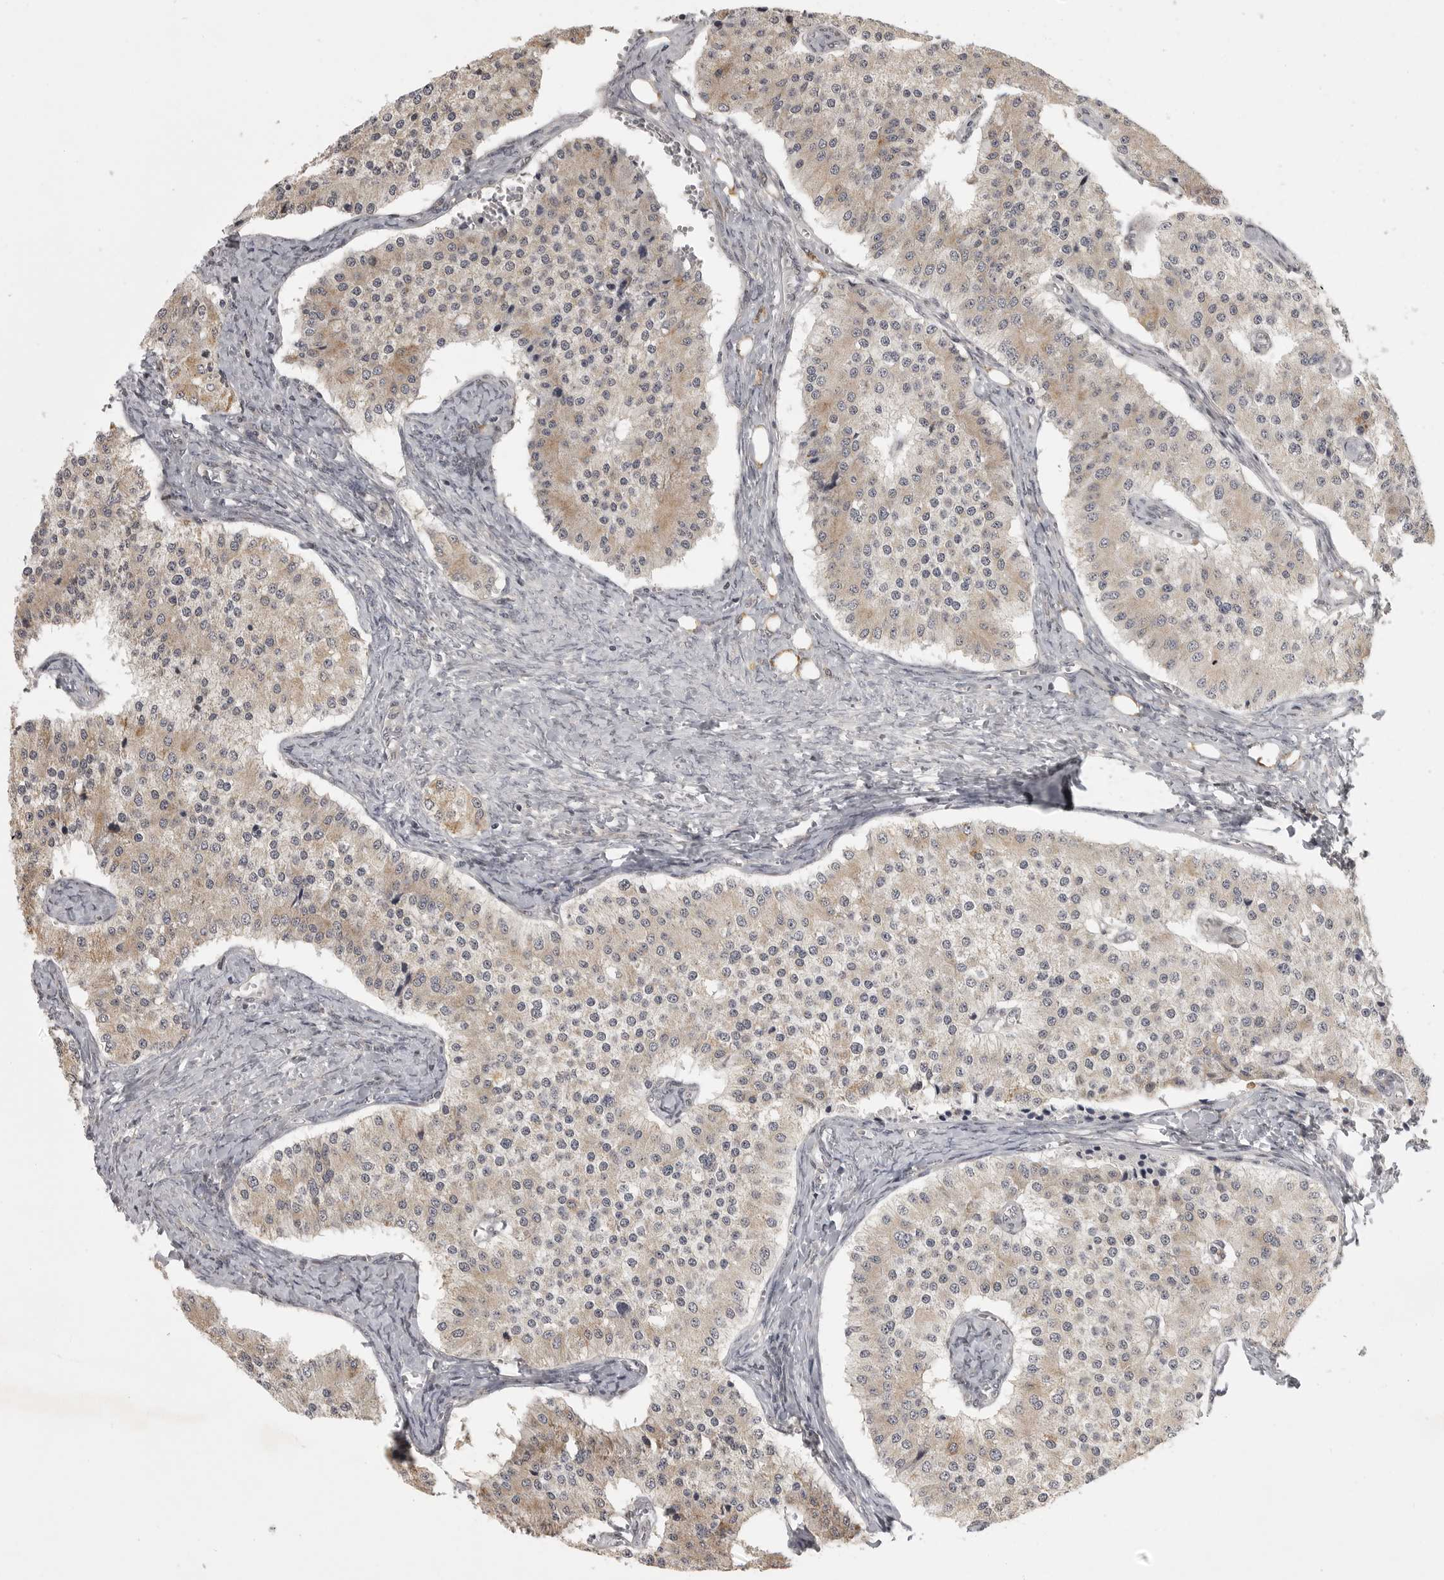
{"staining": {"intensity": "weak", "quantity": ">75%", "location": "cytoplasmic/membranous"}, "tissue": "carcinoid", "cell_type": "Tumor cells", "image_type": "cancer", "snomed": [{"axis": "morphology", "description": "Carcinoid, malignant, NOS"}, {"axis": "topography", "description": "Colon"}], "caption": "A brown stain highlights weak cytoplasmic/membranous expression of a protein in human carcinoid tumor cells.", "gene": "POLE2", "patient": {"sex": "female", "age": 52}}